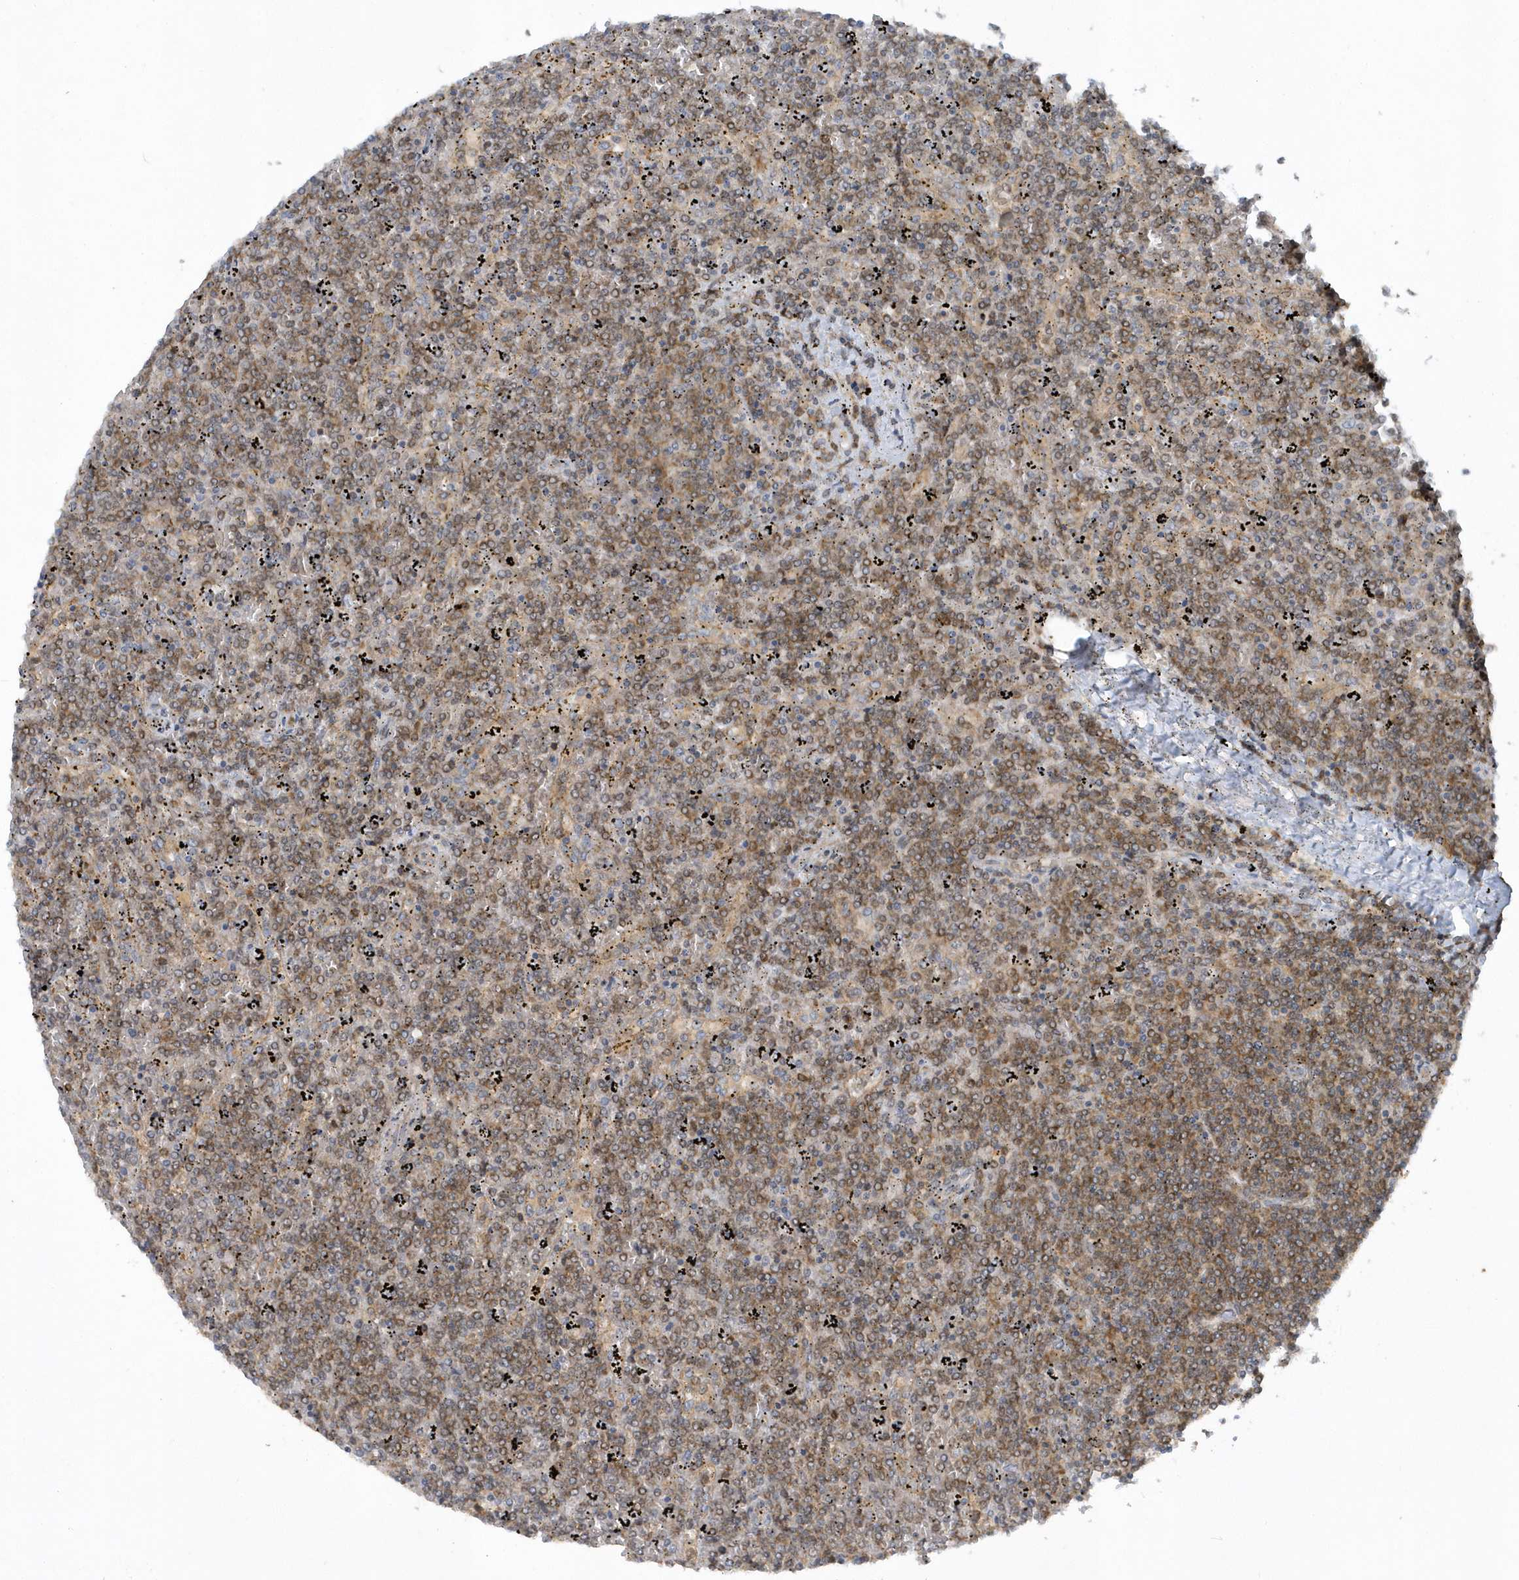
{"staining": {"intensity": "moderate", "quantity": "25%-75%", "location": "cytoplasmic/membranous"}, "tissue": "lymphoma", "cell_type": "Tumor cells", "image_type": "cancer", "snomed": [{"axis": "morphology", "description": "Malignant lymphoma, non-Hodgkin's type, Low grade"}, {"axis": "topography", "description": "Spleen"}], "caption": "About 25%-75% of tumor cells in human low-grade malignant lymphoma, non-Hodgkin's type reveal moderate cytoplasmic/membranous protein staining as visualized by brown immunohistochemical staining.", "gene": "THG1L", "patient": {"sex": "female", "age": 19}}